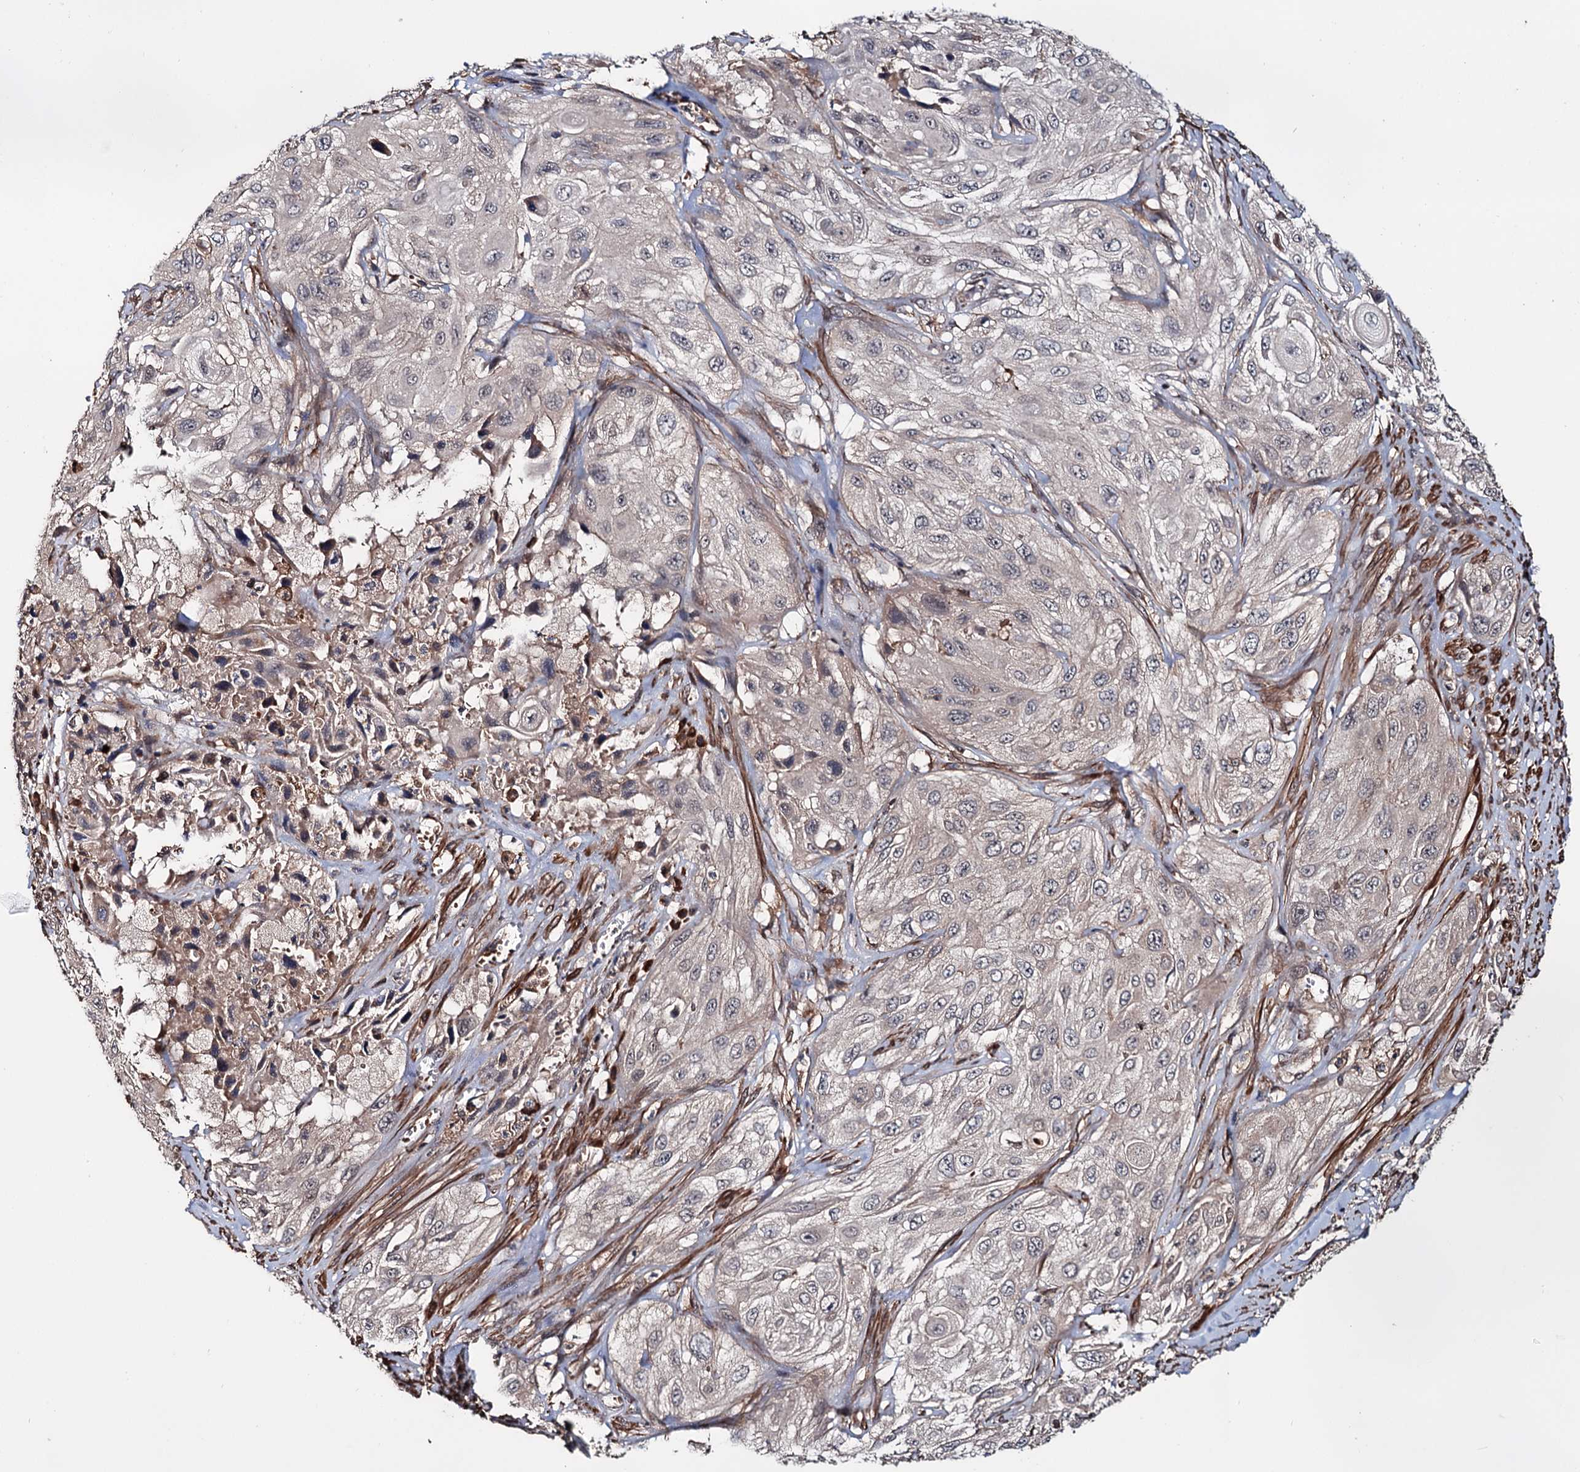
{"staining": {"intensity": "weak", "quantity": "<25%", "location": "cytoplasmic/membranous"}, "tissue": "cervical cancer", "cell_type": "Tumor cells", "image_type": "cancer", "snomed": [{"axis": "morphology", "description": "Squamous cell carcinoma, NOS"}, {"axis": "topography", "description": "Cervix"}], "caption": "This image is of cervical squamous cell carcinoma stained with immunohistochemistry to label a protein in brown with the nuclei are counter-stained blue. There is no staining in tumor cells.", "gene": "GRIP1", "patient": {"sex": "female", "age": 42}}